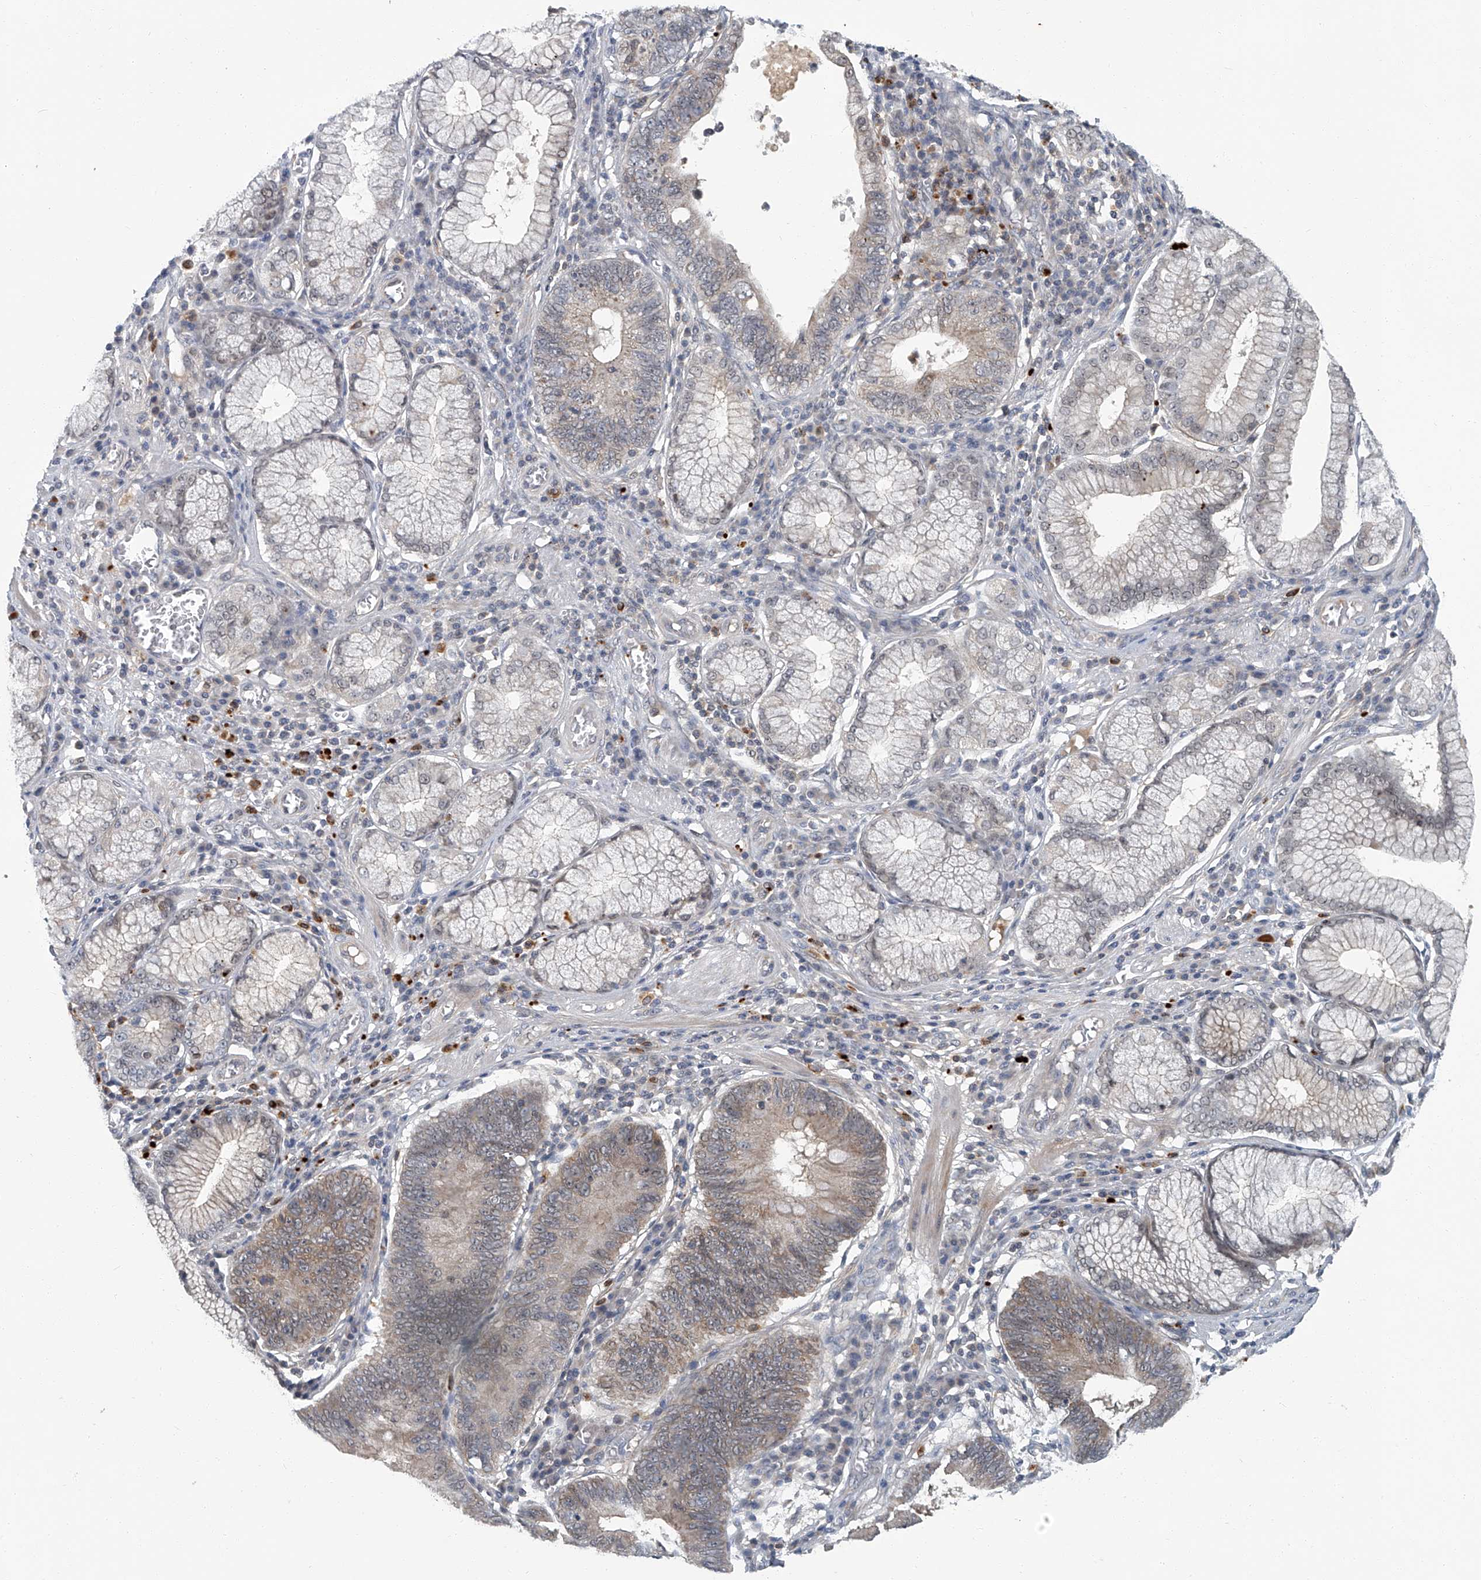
{"staining": {"intensity": "weak", "quantity": ">75%", "location": "cytoplasmic/membranous,nuclear"}, "tissue": "stomach cancer", "cell_type": "Tumor cells", "image_type": "cancer", "snomed": [{"axis": "morphology", "description": "Adenocarcinoma, NOS"}, {"axis": "topography", "description": "Stomach"}], "caption": "Immunohistochemistry (IHC) (DAB (3,3'-diaminobenzidine)) staining of stomach cancer exhibits weak cytoplasmic/membranous and nuclear protein expression in approximately >75% of tumor cells.", "gene": "AKNAD1", "patient": {"sex": "male", "age": 59}}